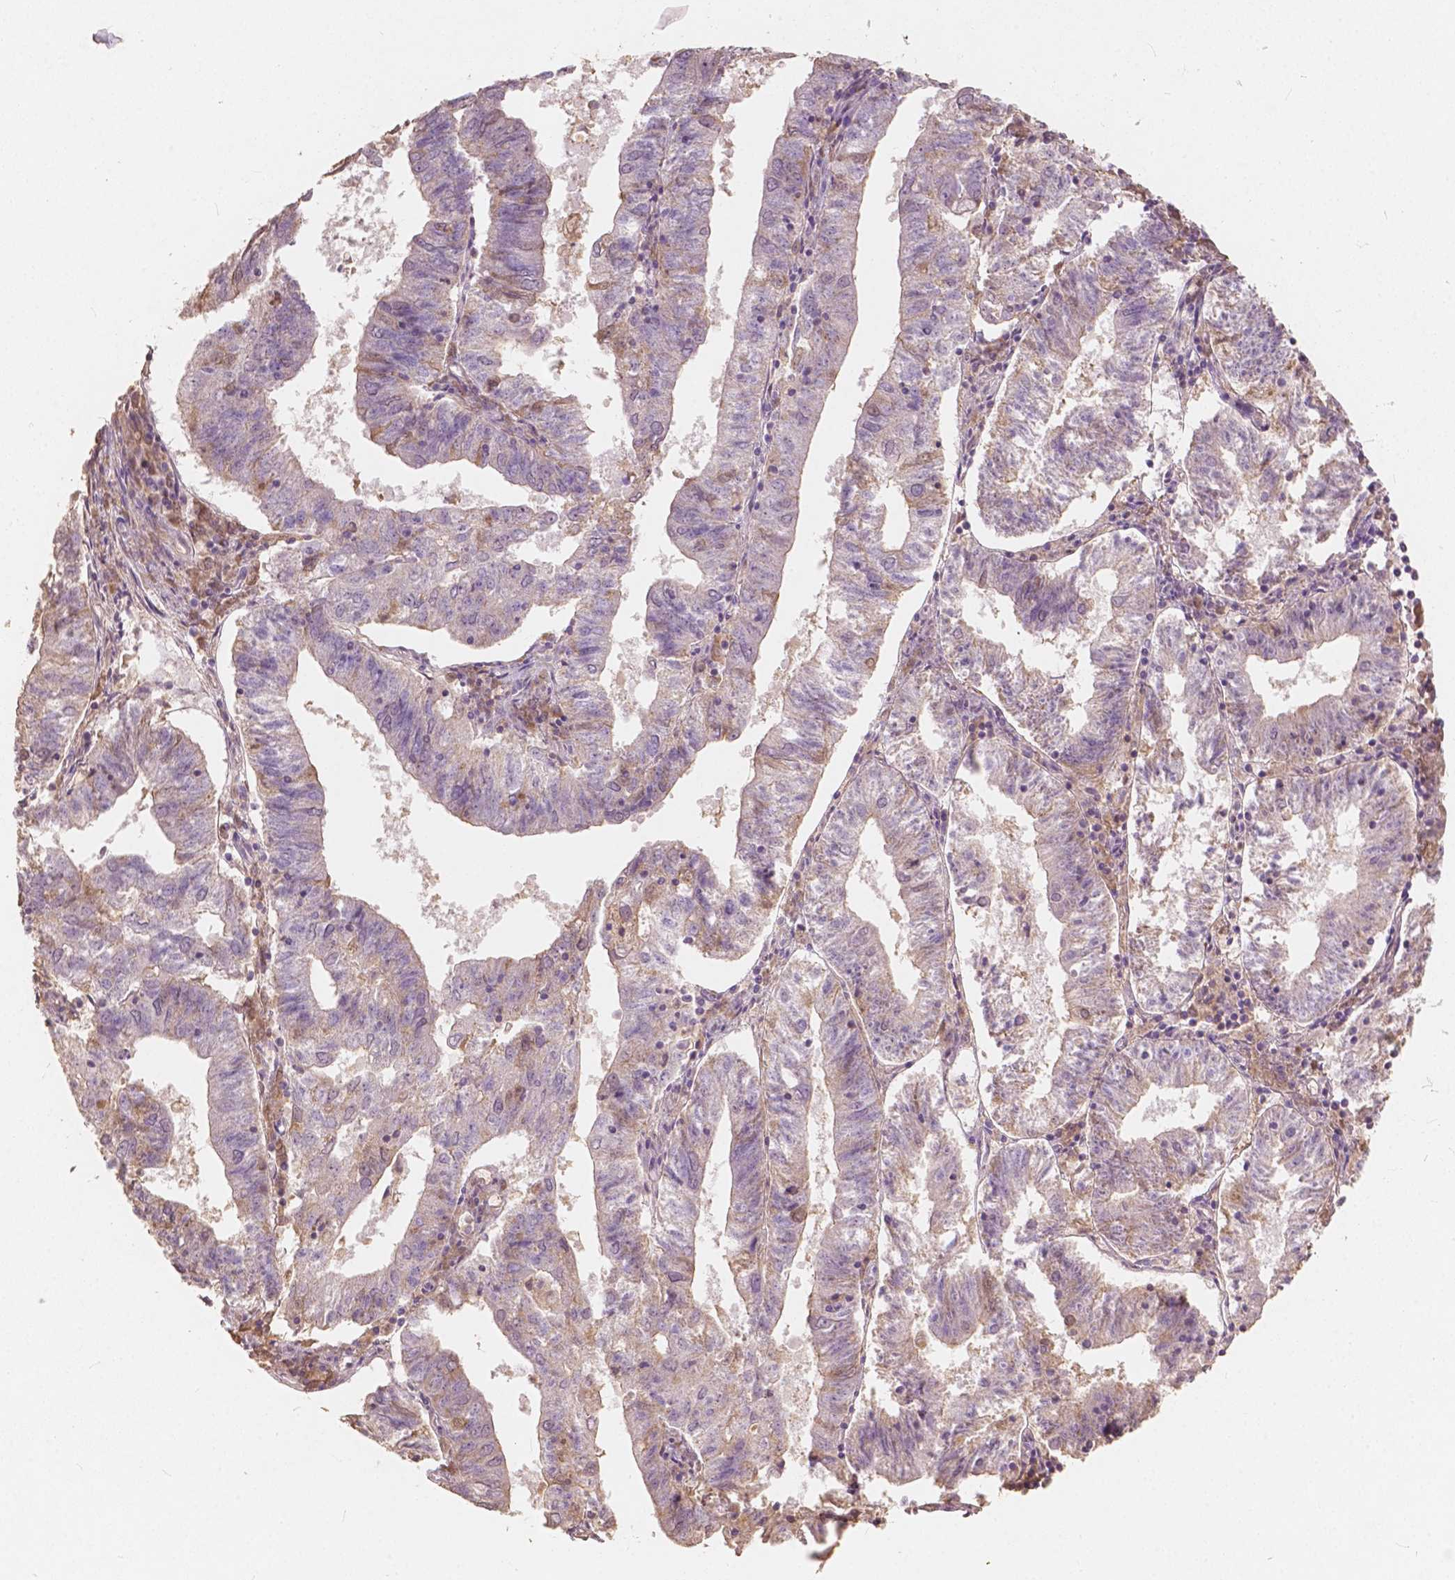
{"staining": {"intensity": "negative", "quantity": "none", "location": "none"}, "tissue": "endometrial cancer", "cell_type": "Tumor cells", "image_type": "cancer", "snomed": [{"axis": "morphology", "description": "Adenocarcinoma, NOS"}, {"axis": "topography", "description": "Endometrium"}], "caption": "There is no significant staining in tumor cells of adenocarcinoma (endometrial).", "gene": "SOX15", "patient": {"sex": "female", "age": 82}}